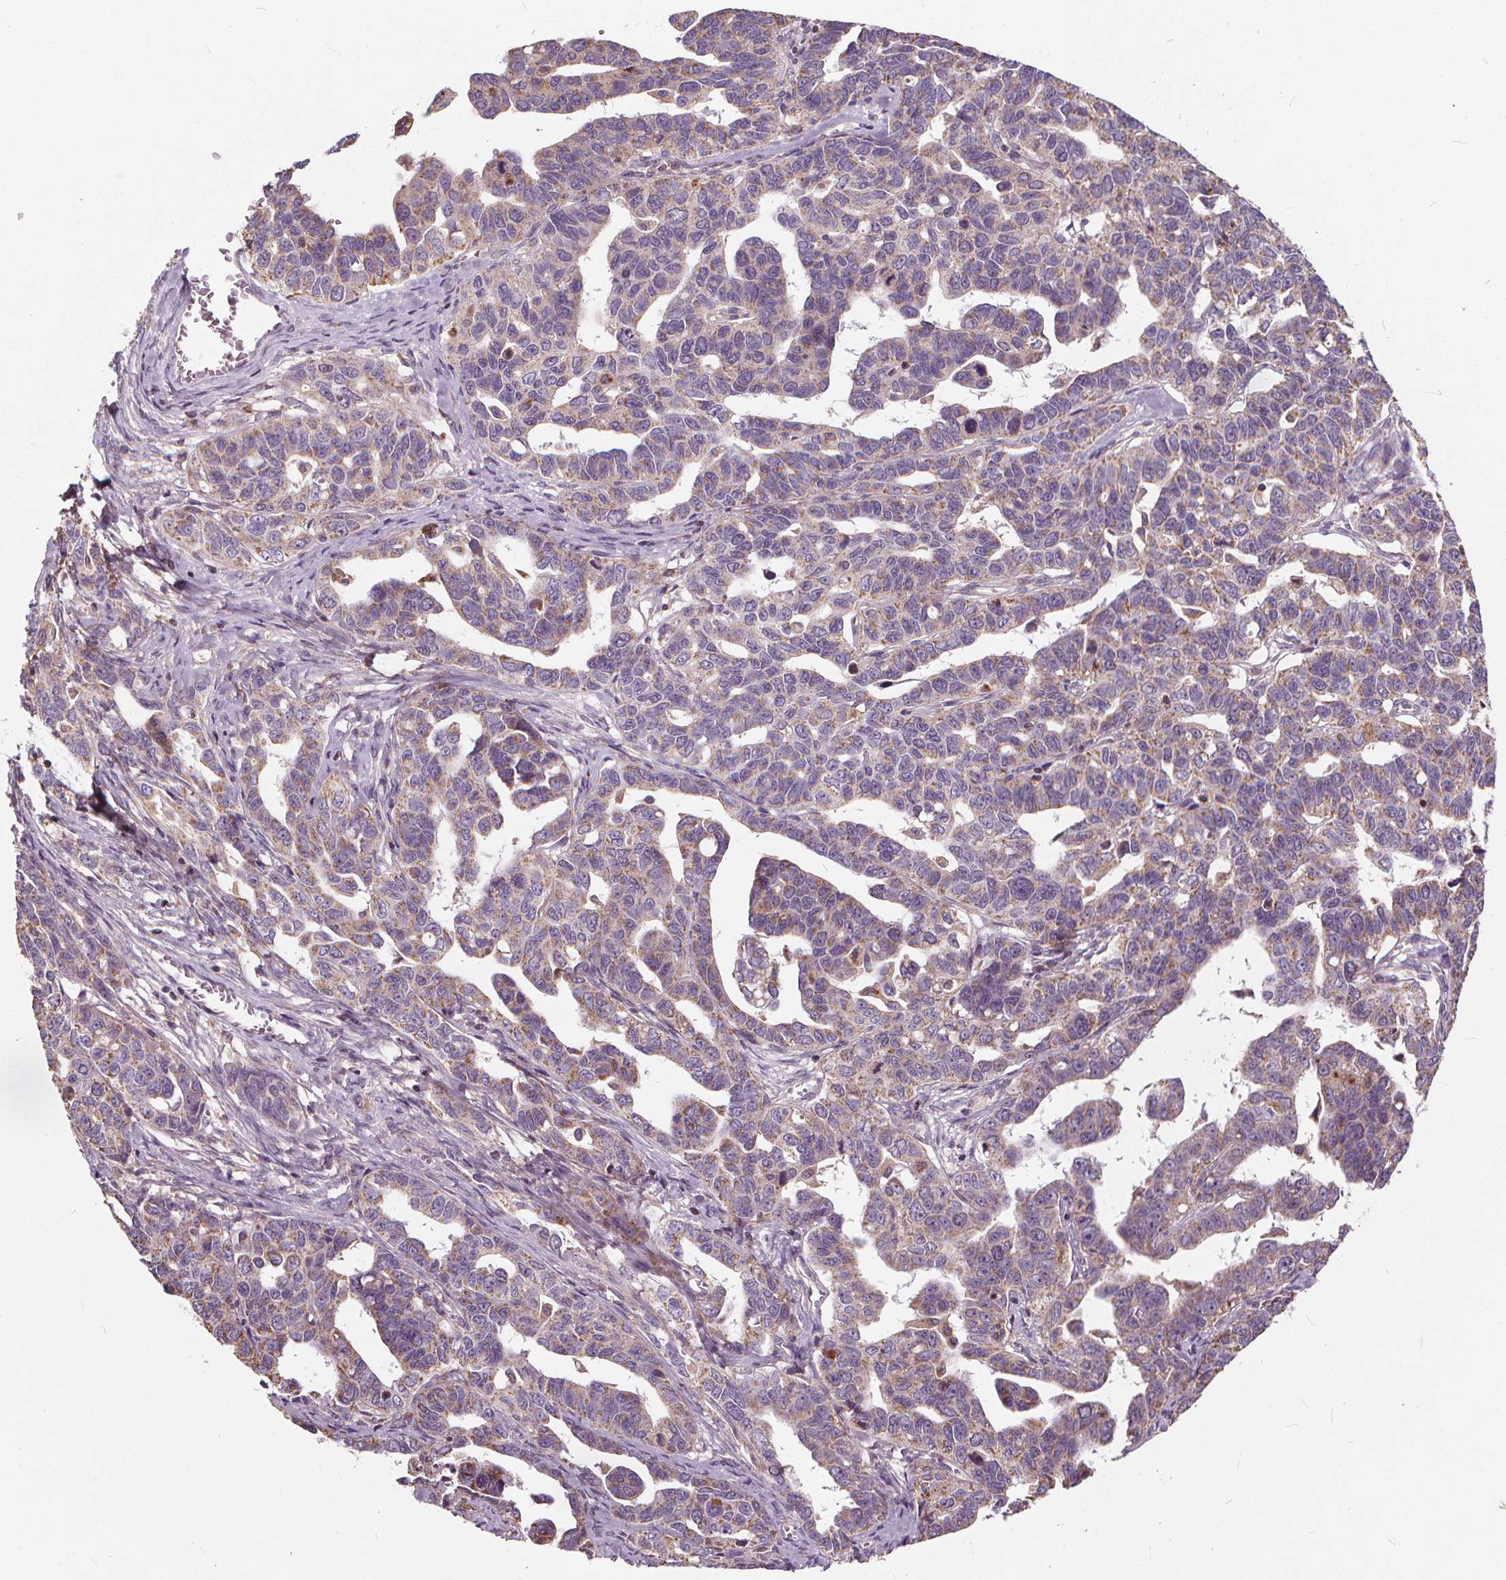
{"staining": {"intensity": "weak", "quantity": "25%-75%", "location": "cytoplasmic/membranous"}, "tissue": "ovarian cancer", "cell_type": "Tumor cells", "image_type": "cancer", "snomed": [{"axis": "morphology", "description": "Cystadenocarcinoma, serous, NOS"}, {"axis": "topography", "description": "Ovary"}], "caption": "Approximately 25%-75% of tumor cells in ovarian cancer (serous cystadenocarcinoma) show weak cytoplasmic/membranous protein staining as visualized by brown immunohistochemical staining.", "gene": "ORAI2", "patient": {"sex": "female", "age": 69}}